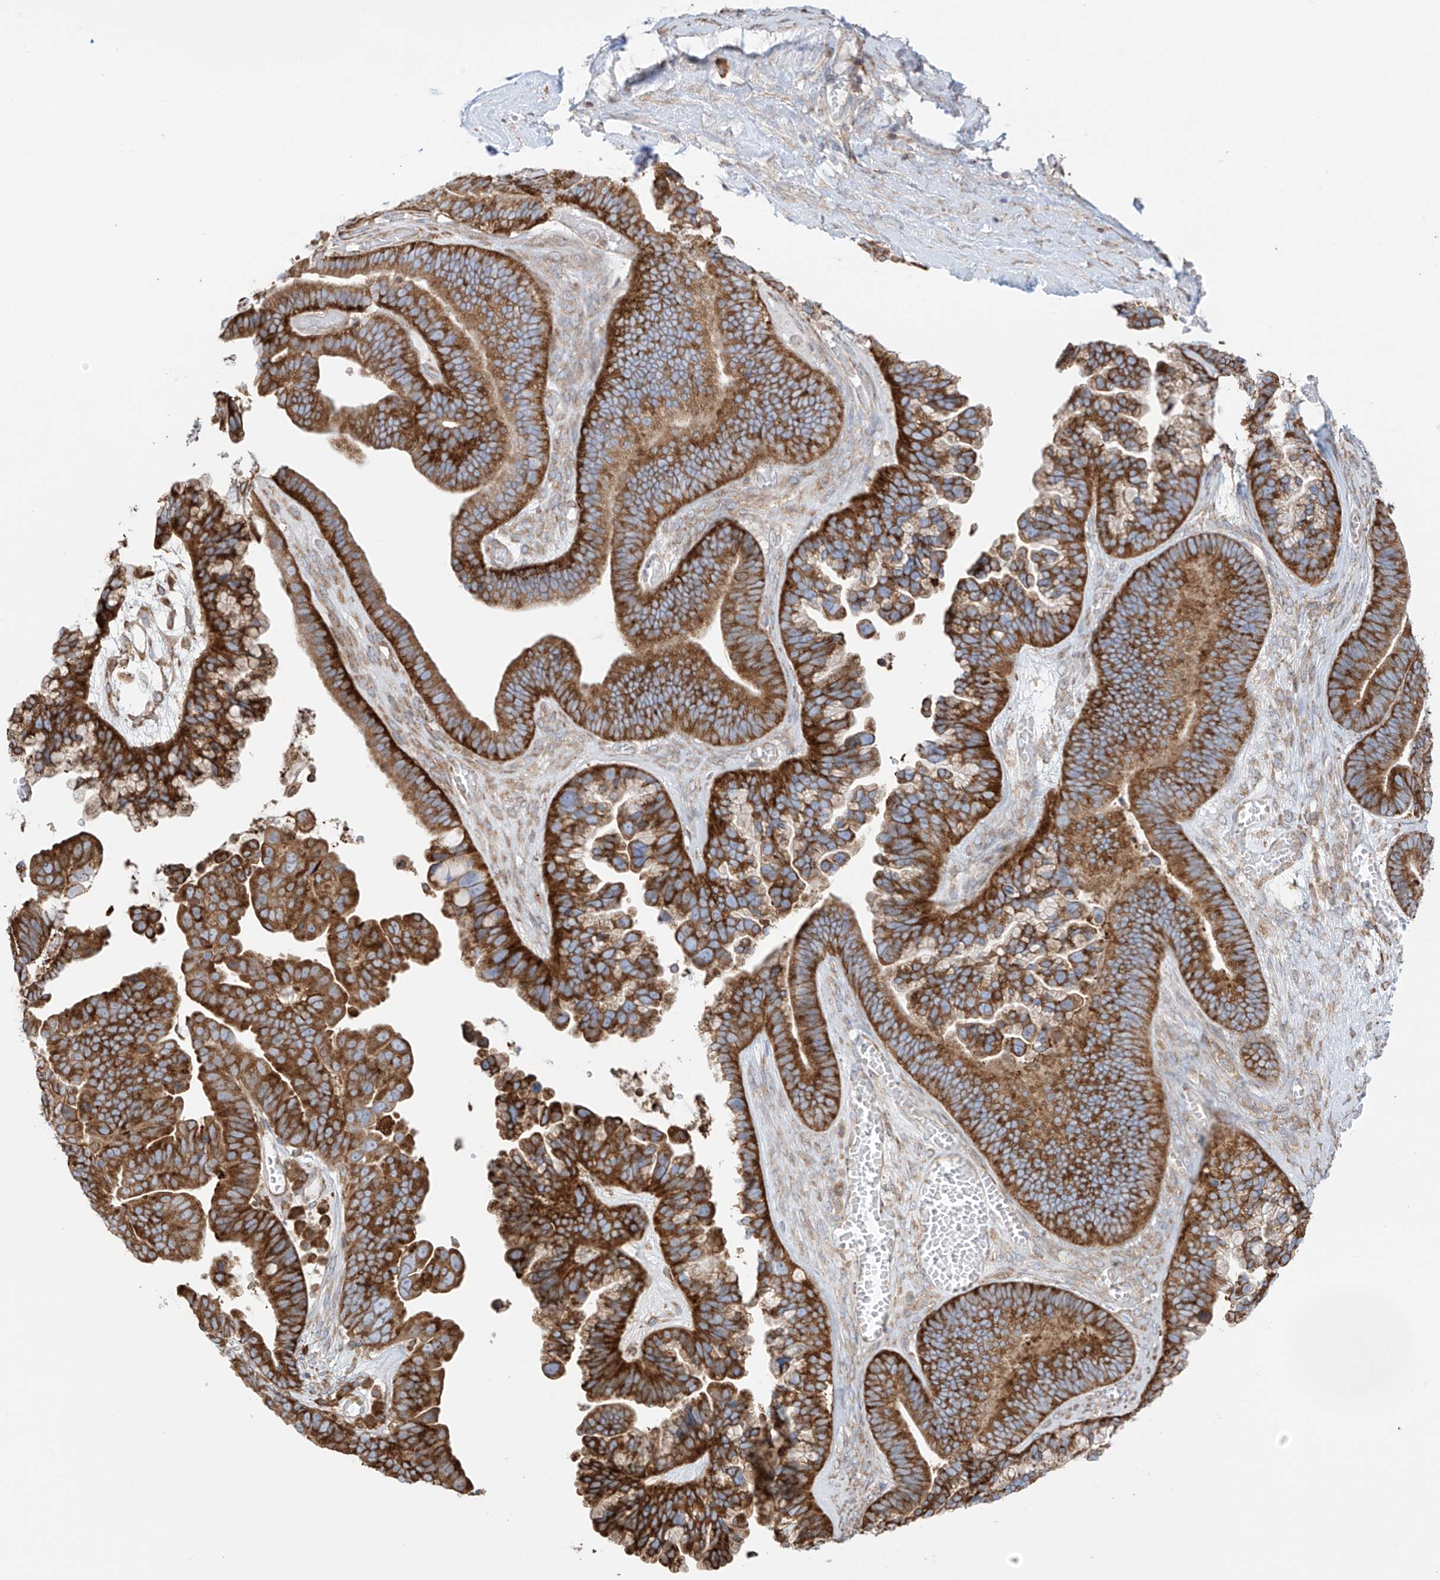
{"staining": {"intensity": "strong", "quantity": ">75%", "location": "cytoplasmic/membranous"}, "tissue": "ovarian cancer", "cell_type": "Tumor cells", "image_type": "cancer", "snomed": [{"axis": "morphology", "description": "Cystadenocarcinoma, serous, NOS"}, {"axis": "topography", "description": "Ovary"}], "caption": "Ovarian cancer stained with IHC displays strong cytoplasmic/membranous staining in approximately >75% of tumor cells. (DAB (3,3'-diaminobenzidine) = brown stain, brightfield microscopy at high magnification).", "gene": "XKR3", "patient": {"sex": "female", "age": 56}}